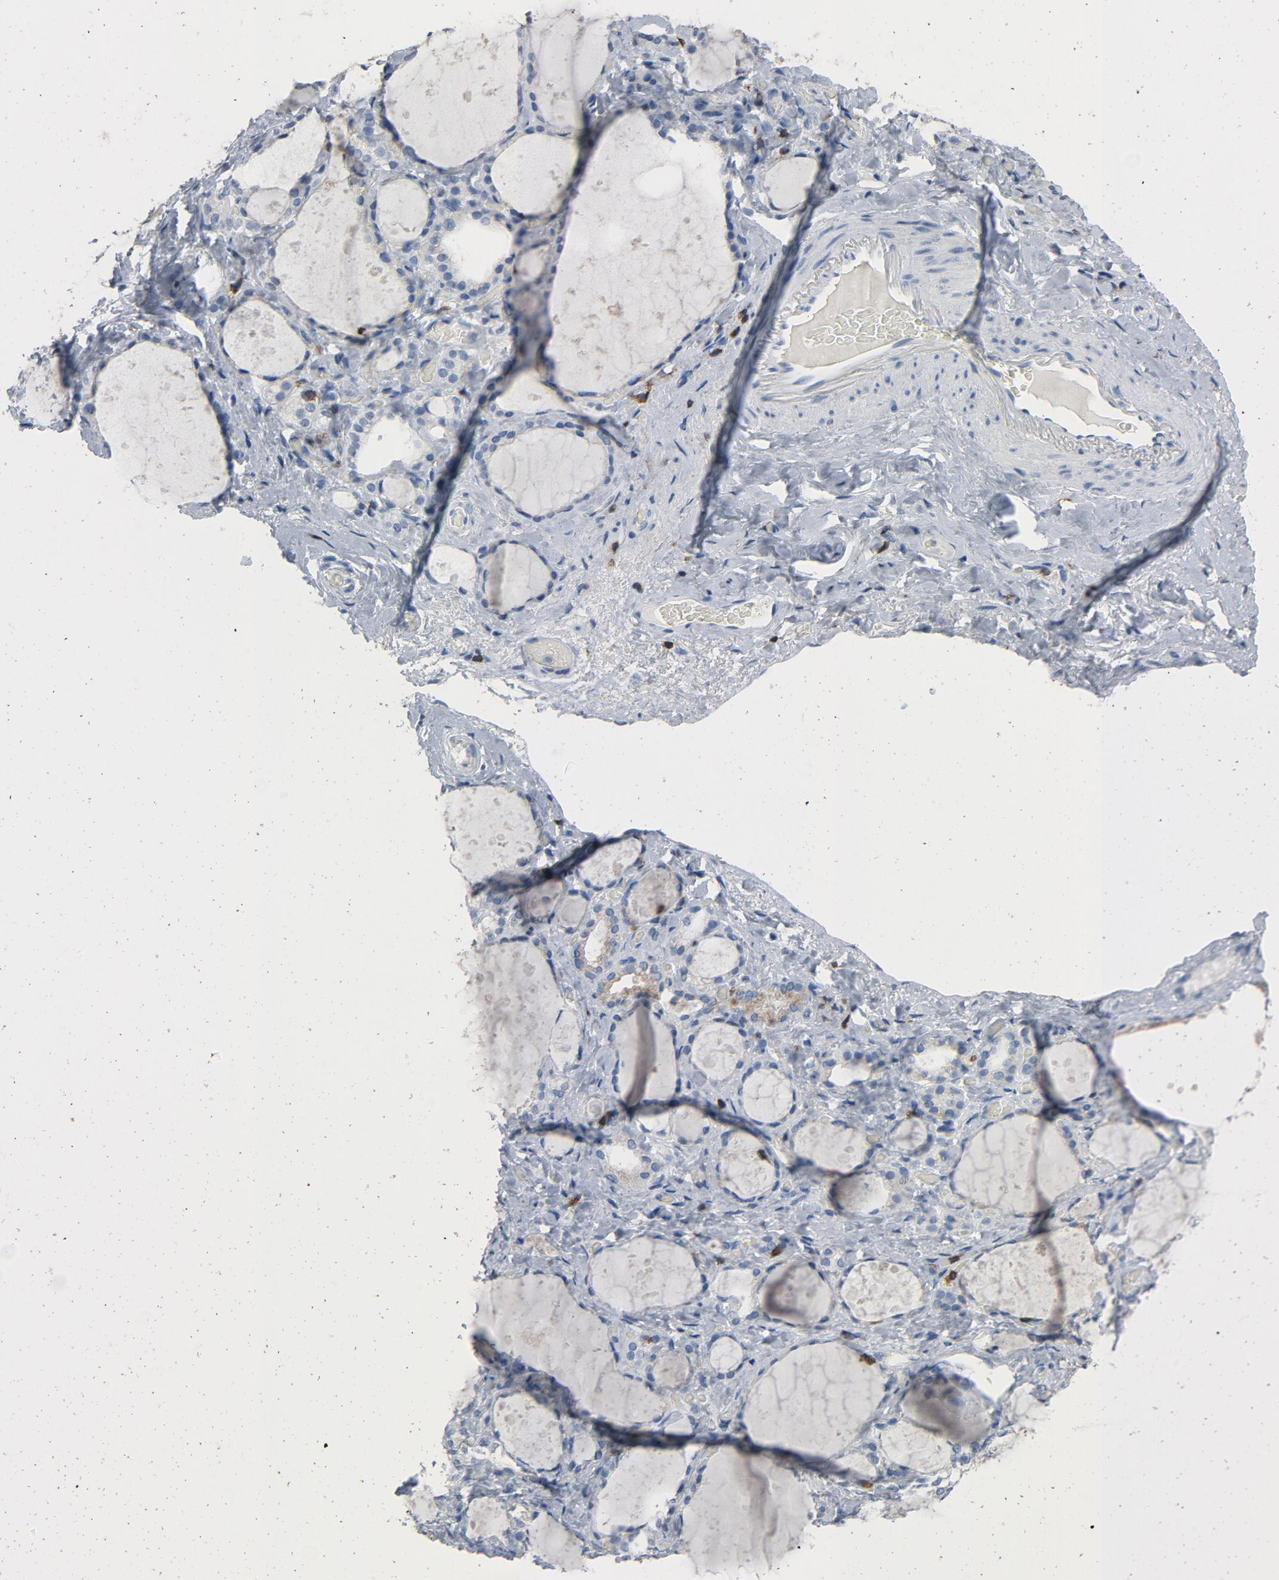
{"staining": {"intensity": "negative", "quantity": "none", "location": "none"}, "tissue": "thyroid gland", "cell_type": "Glandular cells", "image_type": "normal", "snomed": [{"axis": "morphology", "description": "Normal tissue, NOS"}, {"axis": "topography", "description": "Thyroid gland"}], "caption": "DAB (3,3'-diaminobenzidine) immunohistochemical staining of benign thyroid gland exhibits no significant positivity in glandular cells.", "gene": "LCK", "patient": {"sex": "female", "age": 75}}